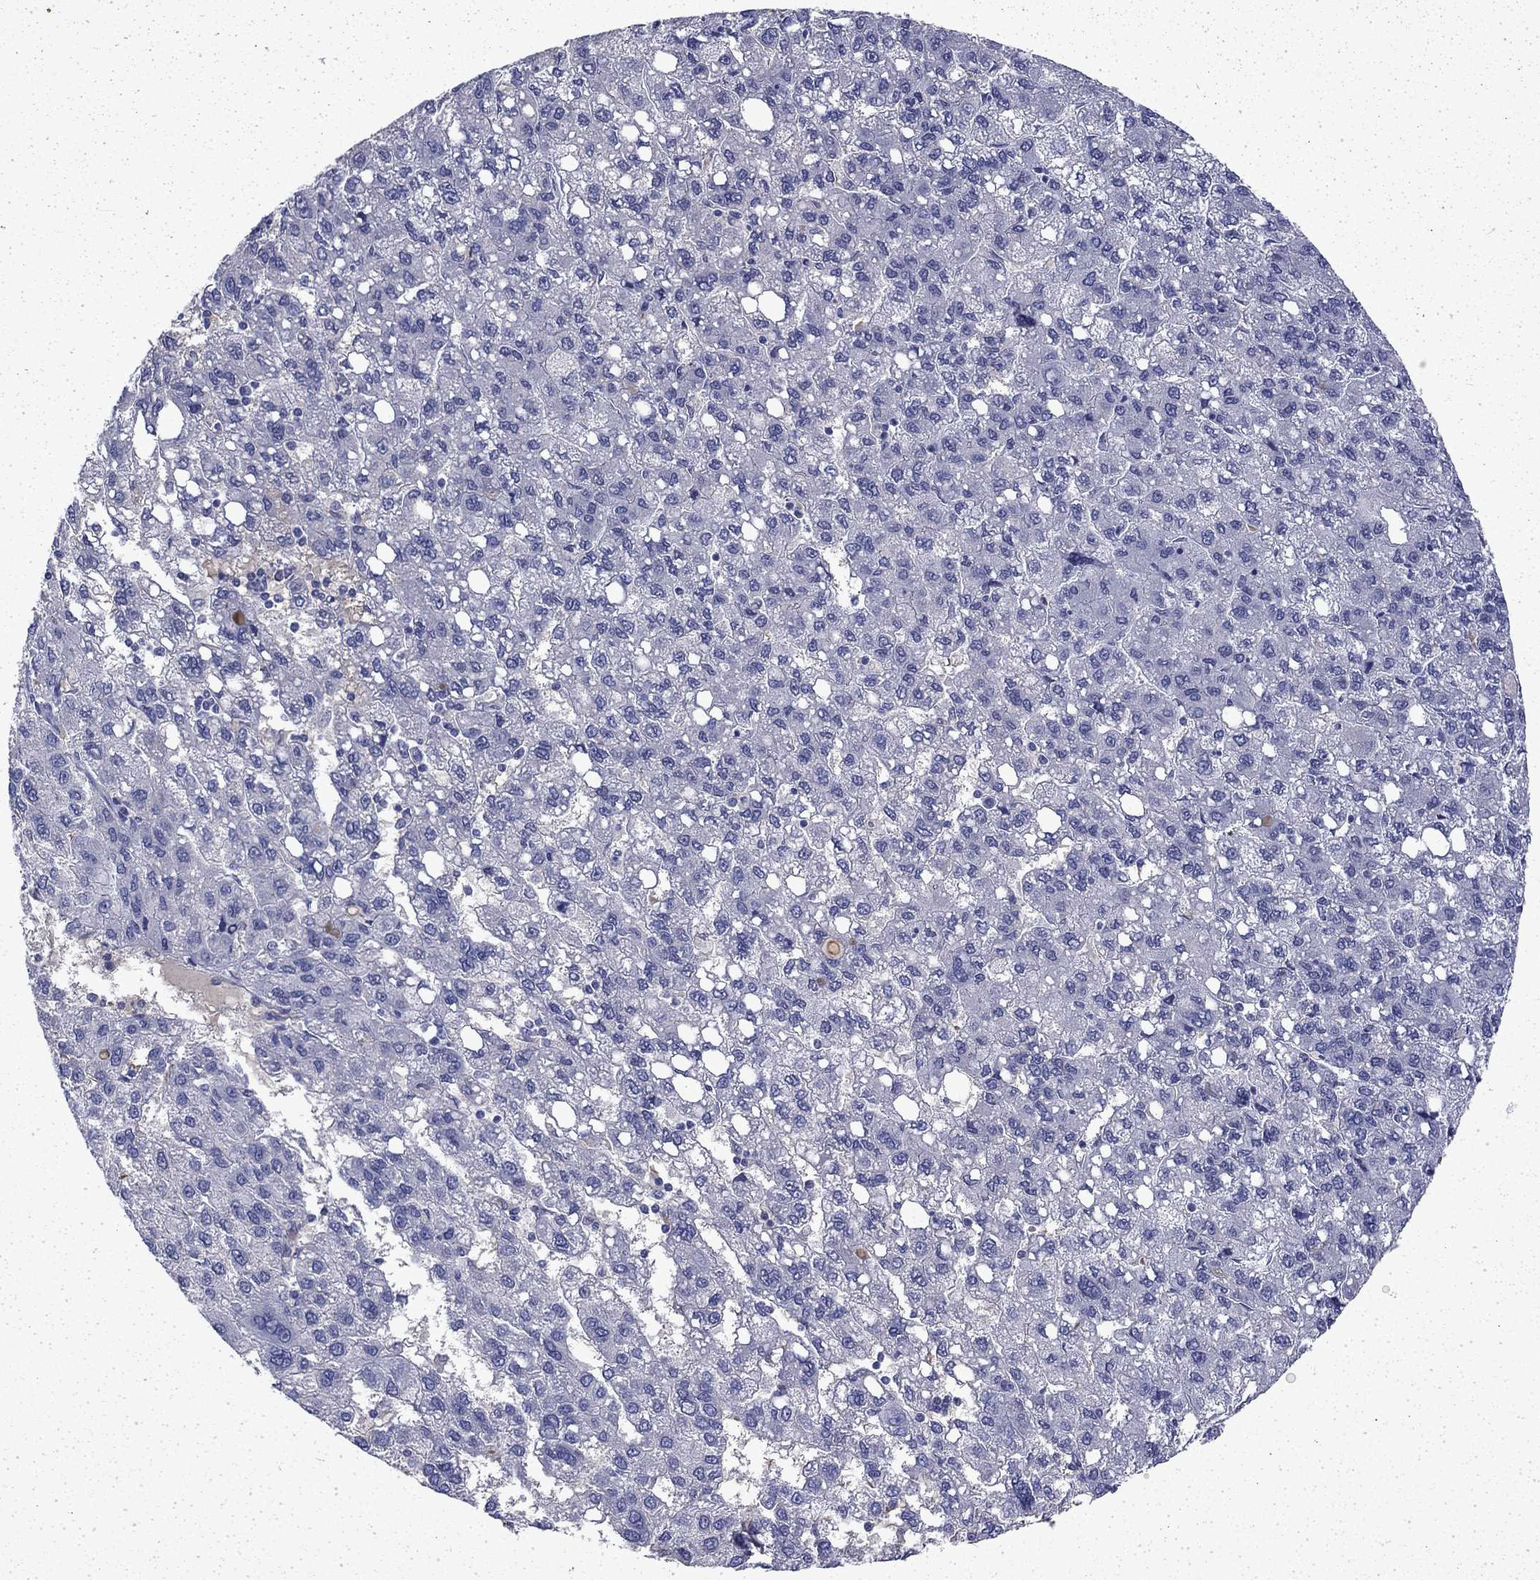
{"staining": {"intensity": "negative", "quantity": "none", "location": "none"}, "tissue": "liver cancer", "cell_type": "Tumor cells", "image_type": "cancer", "snomed": [{"axis": "morphology", "description": "Carcinoma, Hepatocellular, NOS"}, {"axis": "topography", "description": "Liver"}], "caption": "IHC image of neoplastic tissue: human hepatocellular carcinoma (liver) stained with DAB (3,3'-diaminobenzidine) shows no significant protein positivity in tumor cells.", "gene": "ENPP6", "patient": {"sex": "female", "age": 82}}